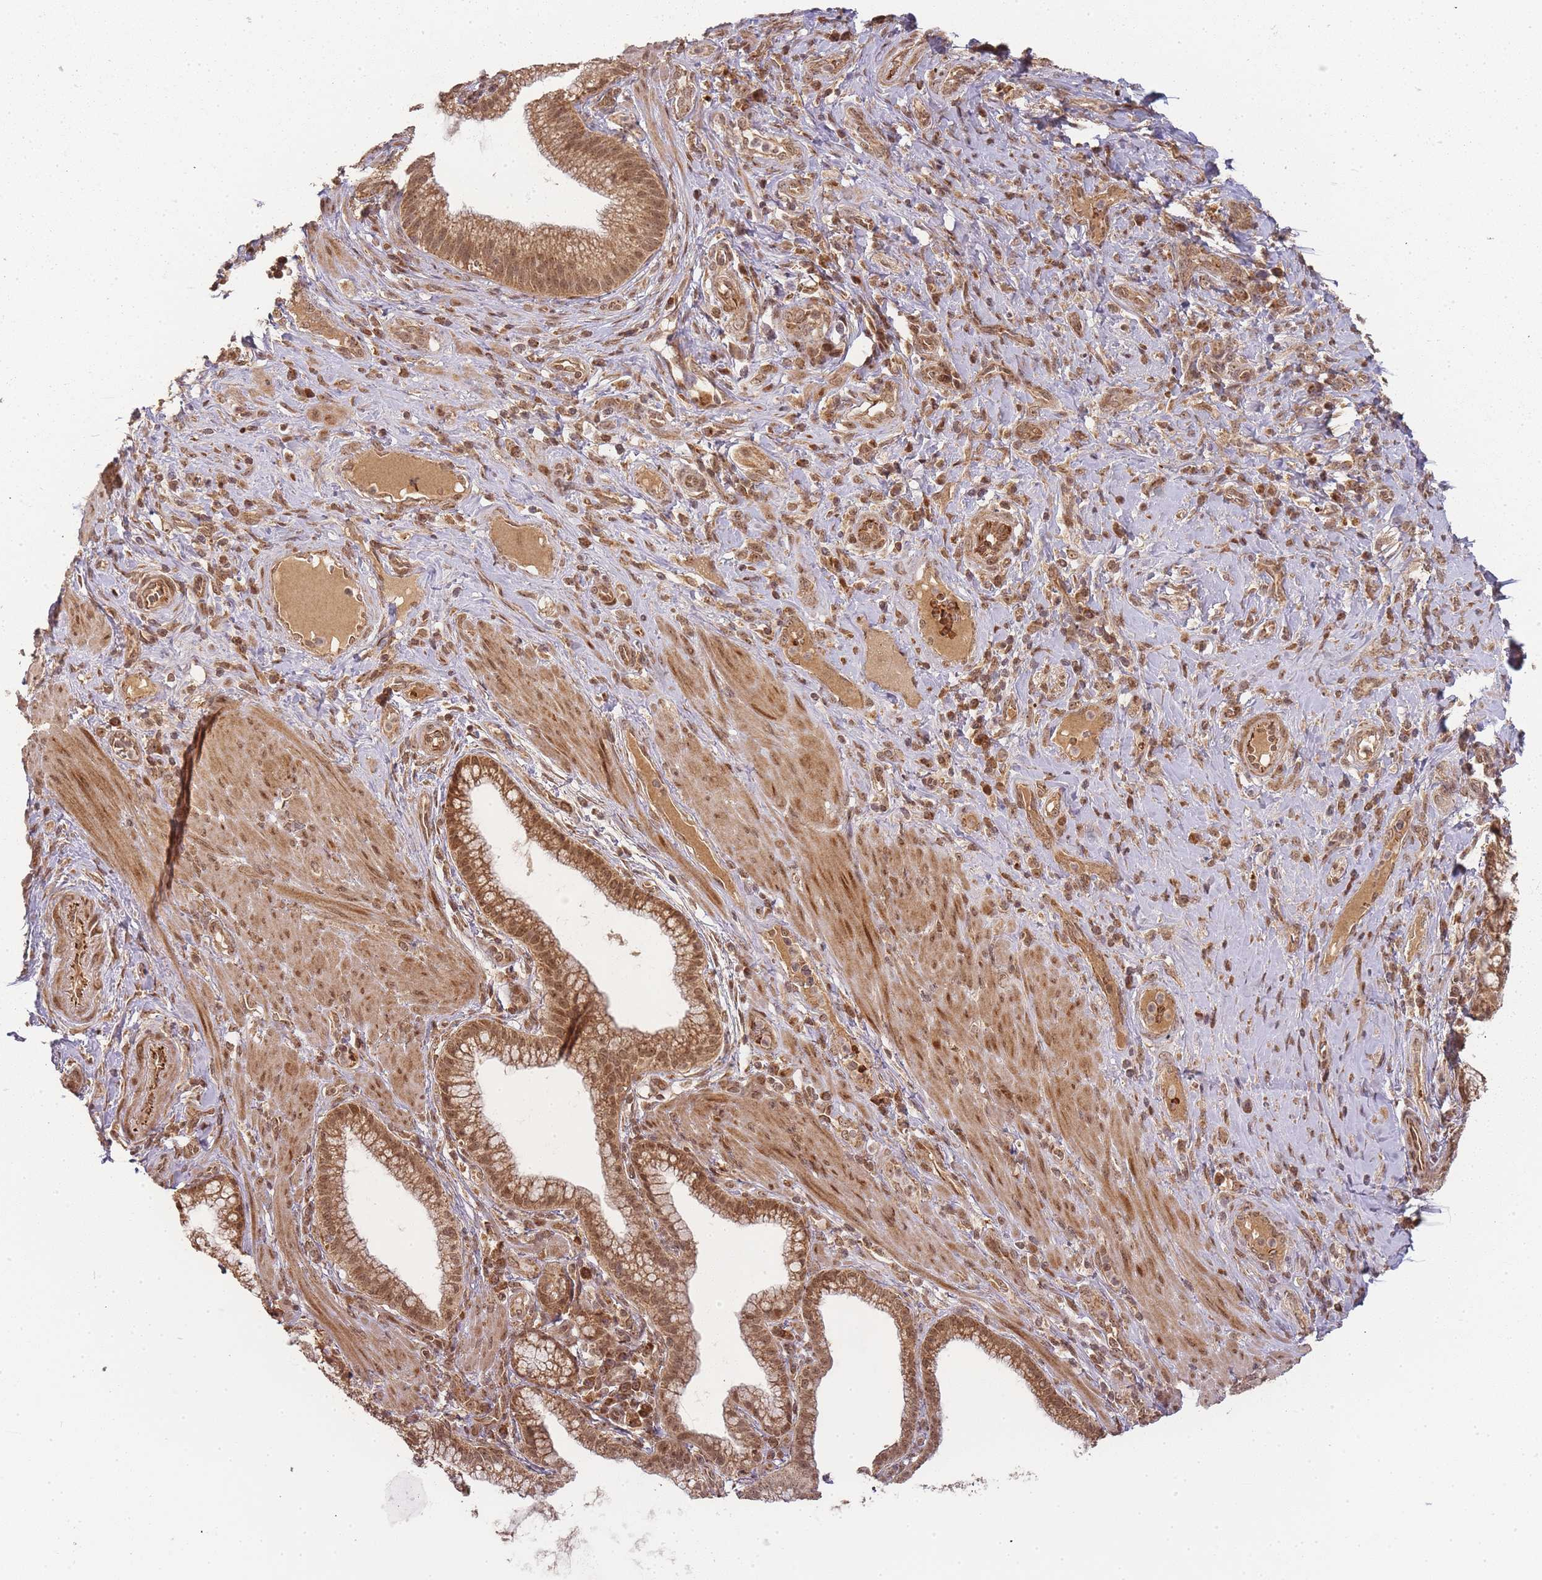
{"staining": {"intensity": "moderate", "quantity": ">75%", "location": "cytoplasmic/membranous,nuclear"}, "tissue": "pancreatic cancer", "cell_type": "Tumor cells", "image_type": "cancer", "snomed": [{"axis": "morphology", "description": "Adenocarcinoma, NOS"}, {"axis": "topography", "description": "Pancreas"}], "caption": "The immunohistochemical stain labels moderate cytoplasmic/membranous and nuclear positivity in tumor cells of adenocarcinoma (pancreatic) tissue. (Stains: DAB in brown, nuclei in blue, Microscopy: brightfield microscopy at high magnification).", "gene": "ZNF497", "patient": {"sex": "male", "age": 72}}